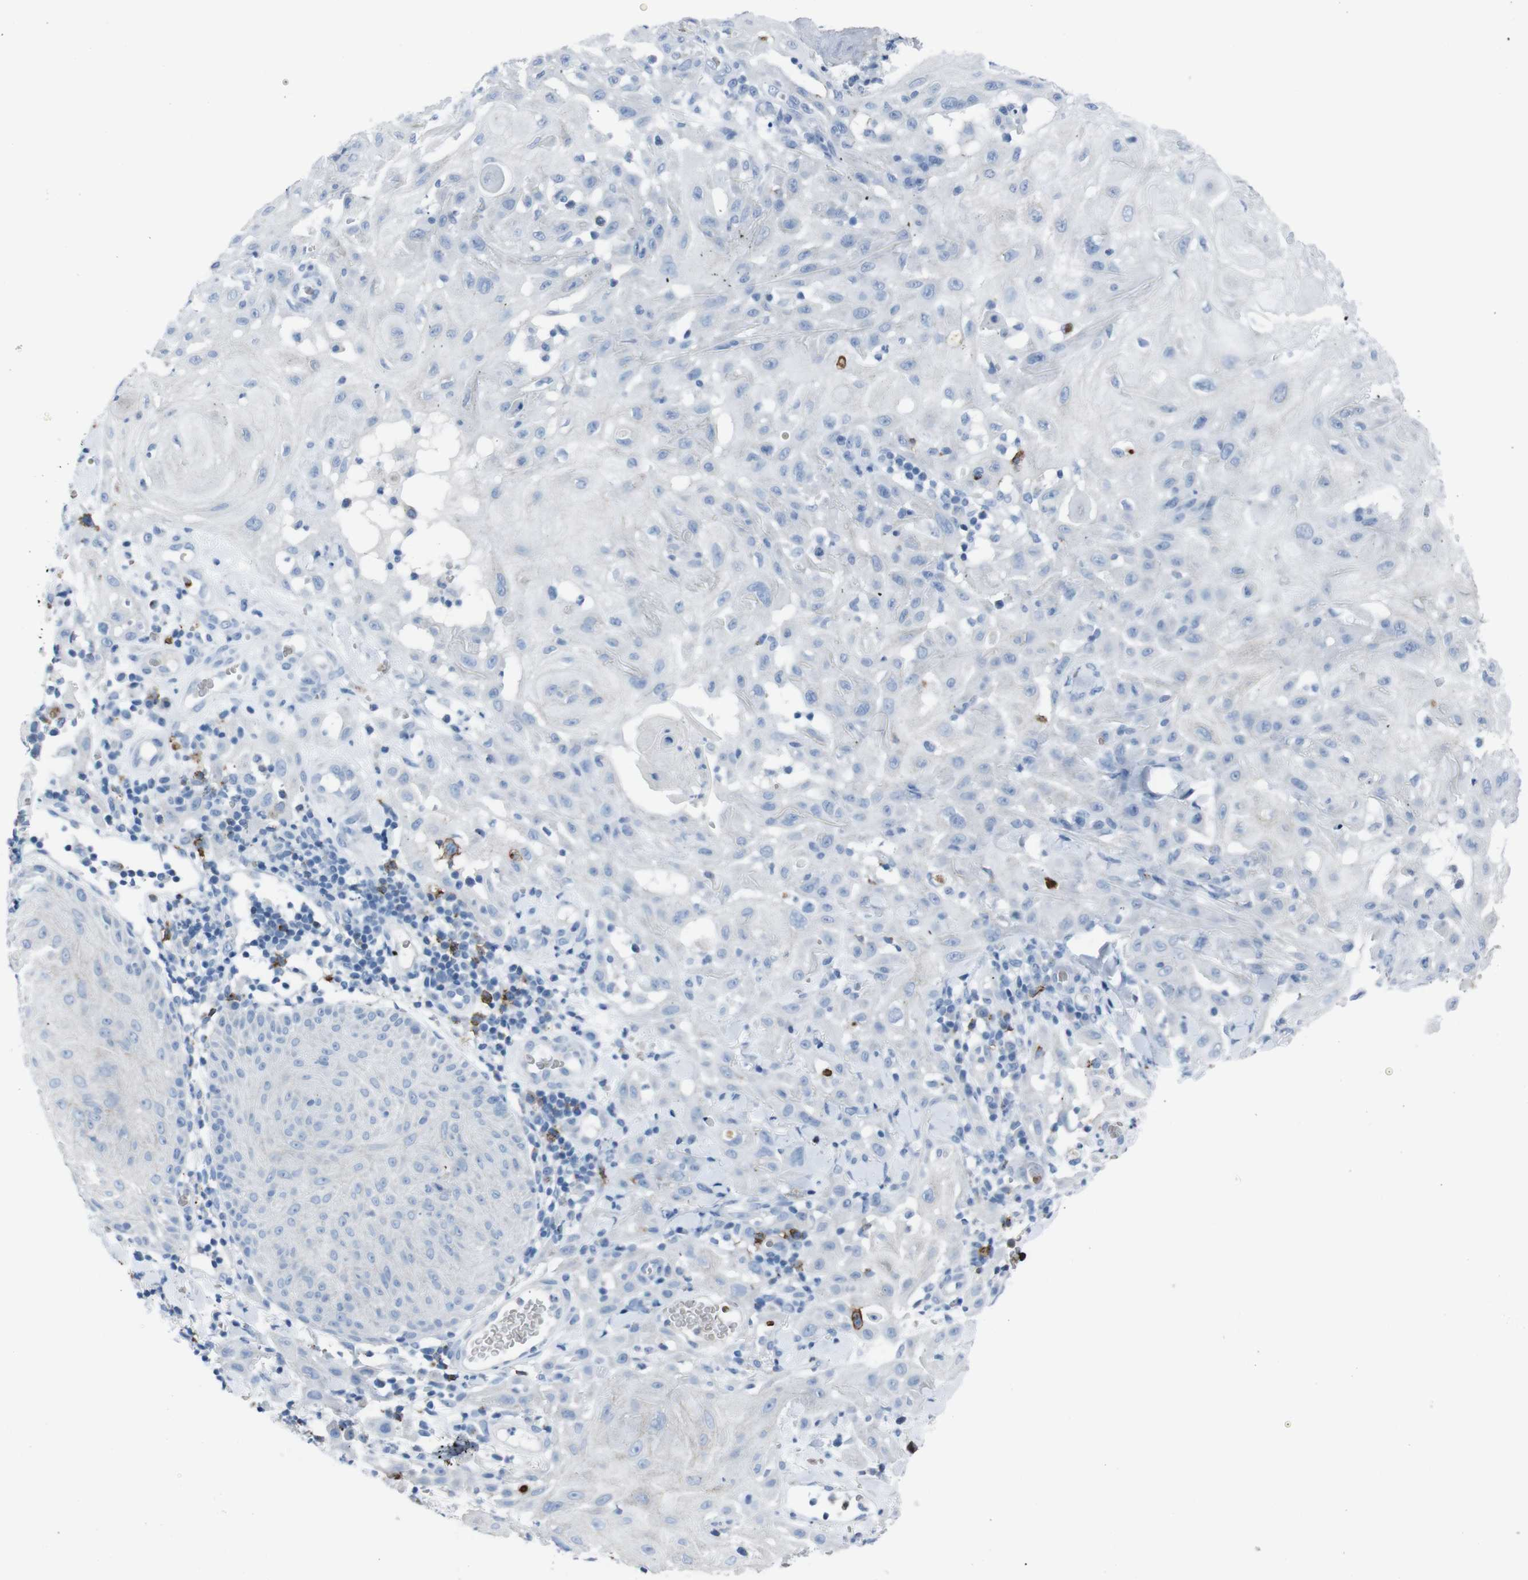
{"staining": {"intensity": "negative", "quantity": "none", "location": "none"}, "tissue": "skin cancer", "cell_type": "Tumor cells", "image_type": "cancer", "snomed": [{"axis": "morphology", "description": "Squamous cell carcinoma, NOS"}, {"axis": "topography", "description": "Skin"}], "caption": "Human squamous cell carcinoma (skin) stained for a protein using immunohistochemistry (IHC) shows no expression in tumor cells.", "gene": "ST6GAL1", "patient": {"sex": "male", "age": 24}}